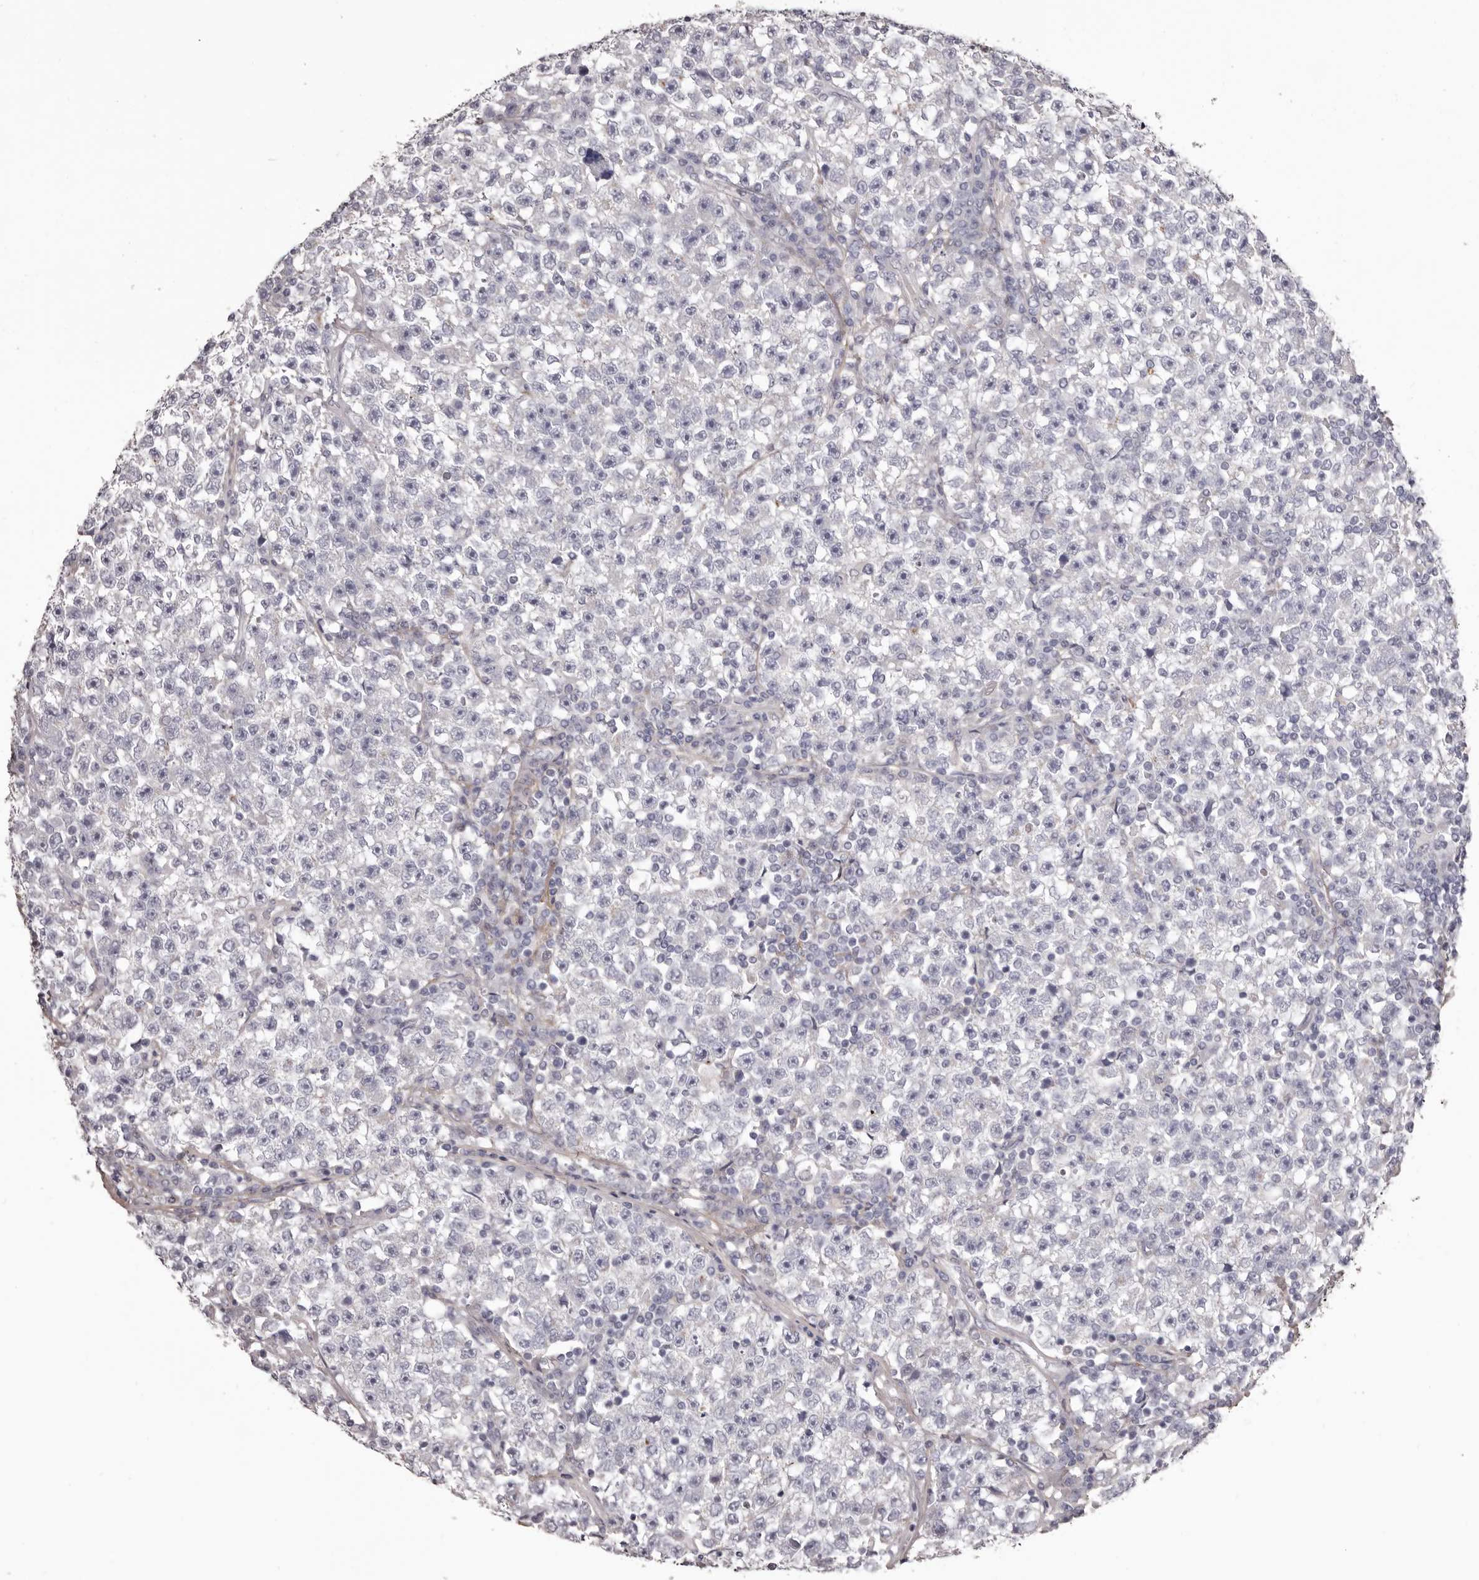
{"staining": {"intensity": "negative", "quantity": "none", "location": "none"}, "tissue": "testis cancer", "cell_type": "Tumor cells", "image_type": "cancer", "snomed": [{"axis": "morphology", "description": "Seminoma, NOS"}, {"axis": "topography", "description": "Testis"}], "caption": "Testis cancer (seminoma) was stained to show a protein in brown. There is no significant expression in tumor cells.", "gene": "COL6A1", "patient": {"sex": "male", "age": 22}}